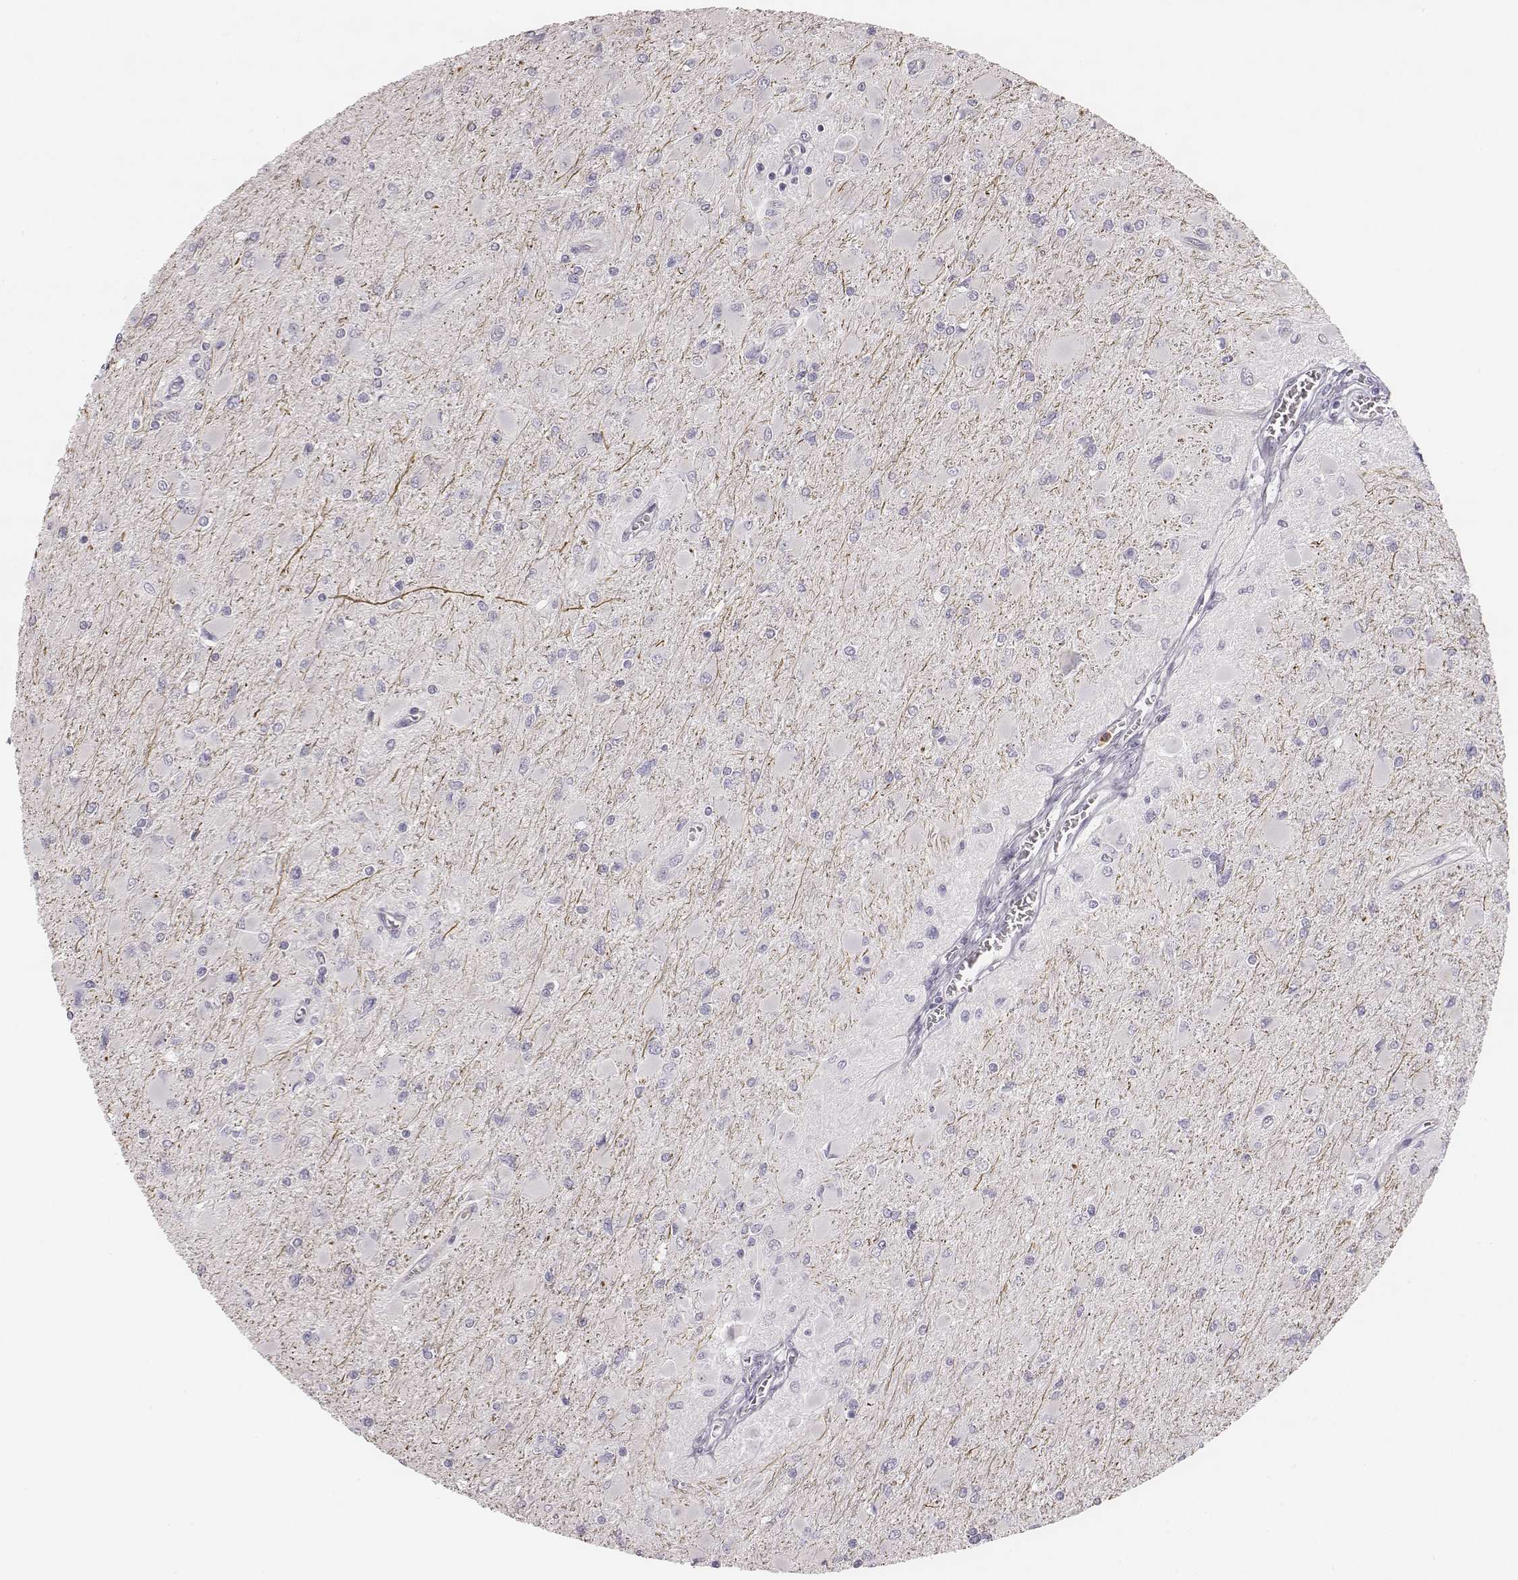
{"staining": {"intensity": "negative", "quantity": "none", "location": "none"}, "tissue": "glioma", "cell_type": "Tumor cells", "image_type": "cancer", "snomed": [{"axis": "morphology", "description": "Glioma, malignant, High grade"}, {"axis": "topography", "description": "Cerebral cortex"}], "caption": "Malignant glioma (high-grade) stained for a protein using immunohistochemistry demonstrates no expression tumor cells.", "gene": "KCNJ12", "patient": {"sex": "female", "age": 36}}